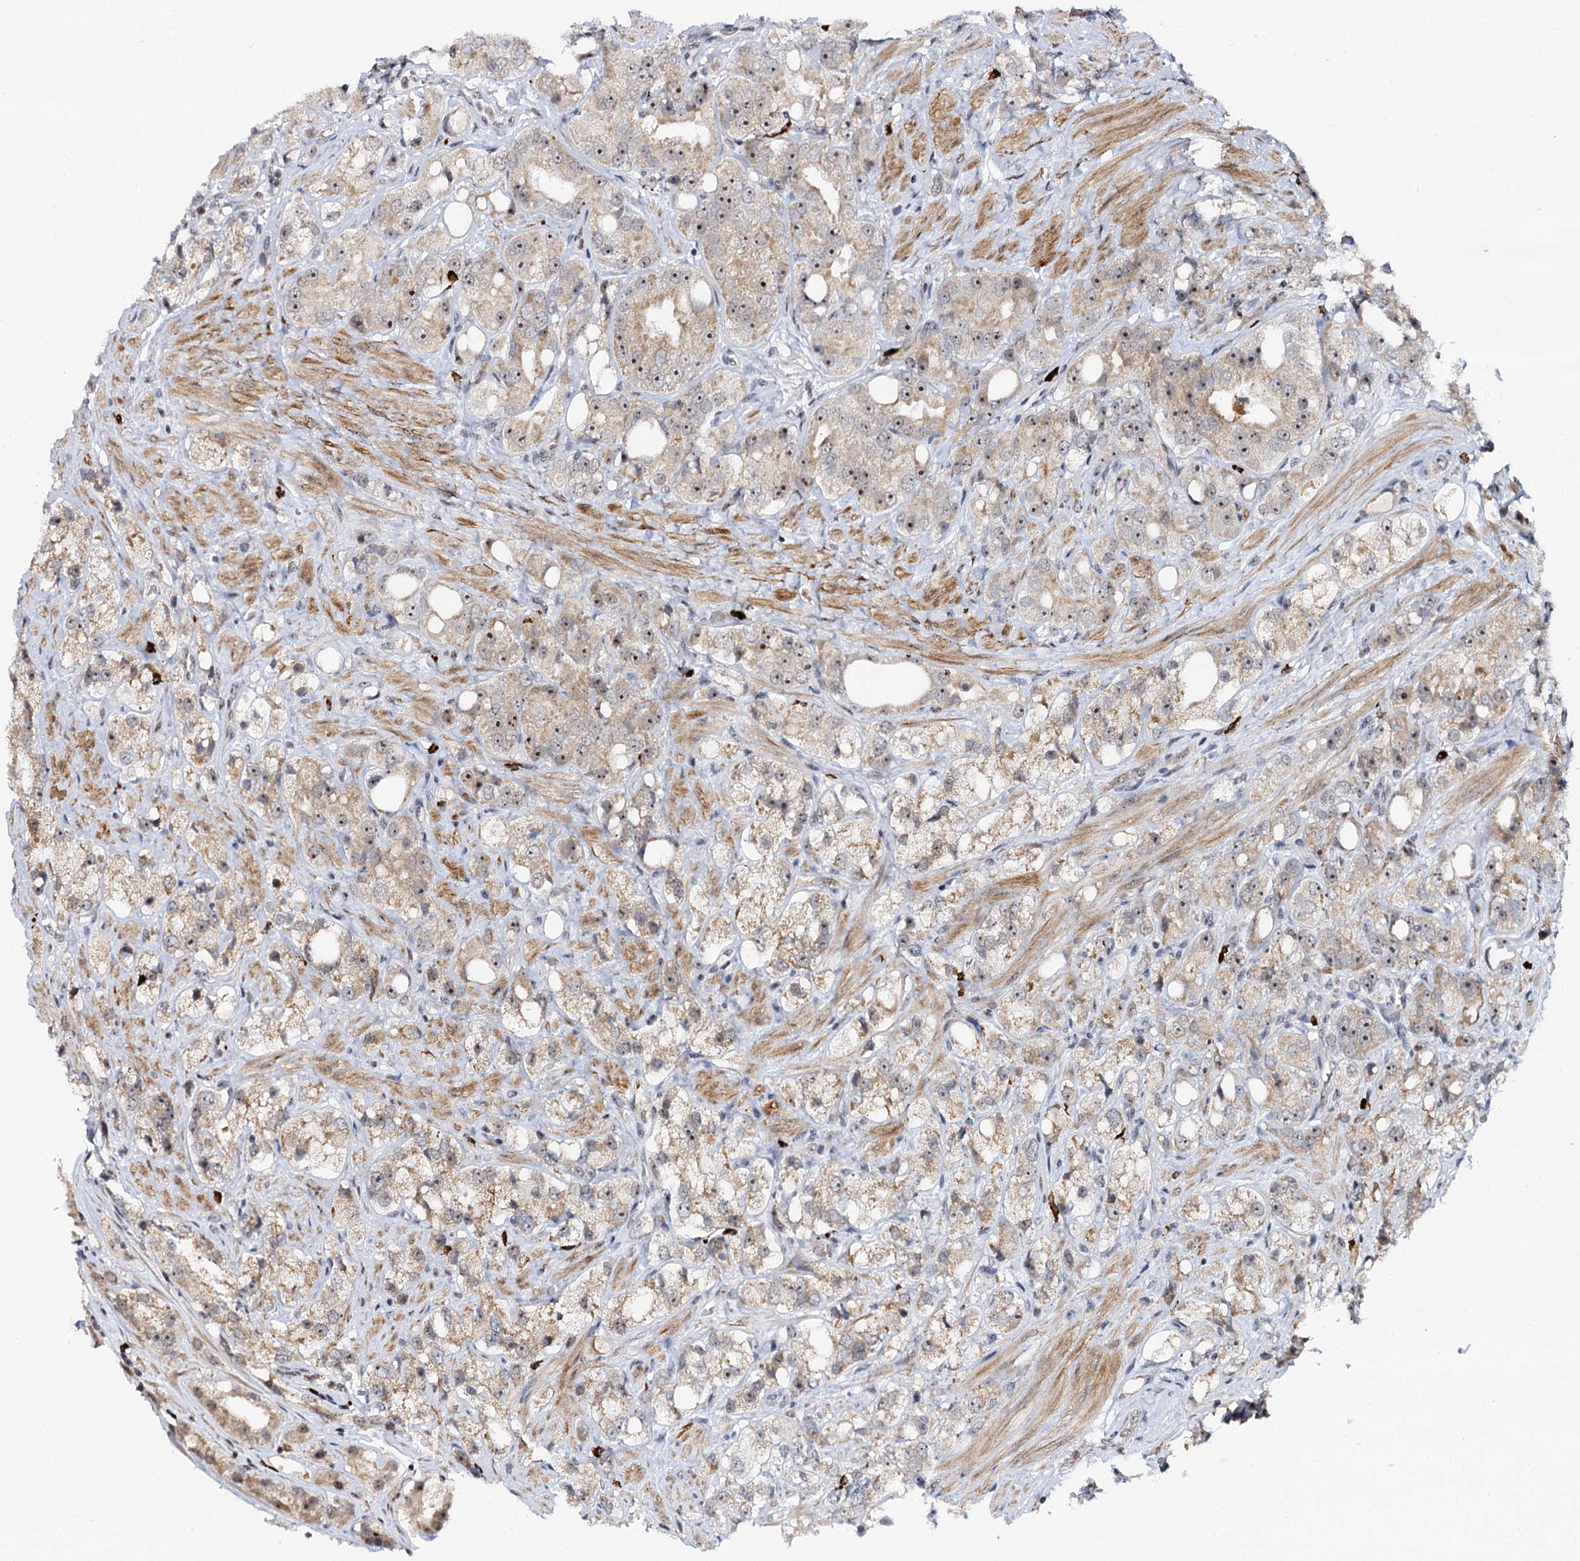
{"staining": {"intensity": "moderate", "quantity": ">75%", "location": "cytoplasmic/membranous,nuclear"}, "tissue": "prostate cancer", "cell_type": "Tumor cells", "image_type": "cancer", "snomed": [{"axis": "morphology", "description": "Adenocarcinoma, NOS"}, {"axis": "topography", "description": "Prostate"}], "caption": "Human prostate adenocarcinoma stained with a brown dye demonstrates moderate cytoplasmic/membranous and nuclear positive expression in approximately >75% of tumor cells.", "gene": "BUD13", "patient": {"sex": "male", "age": 79}}